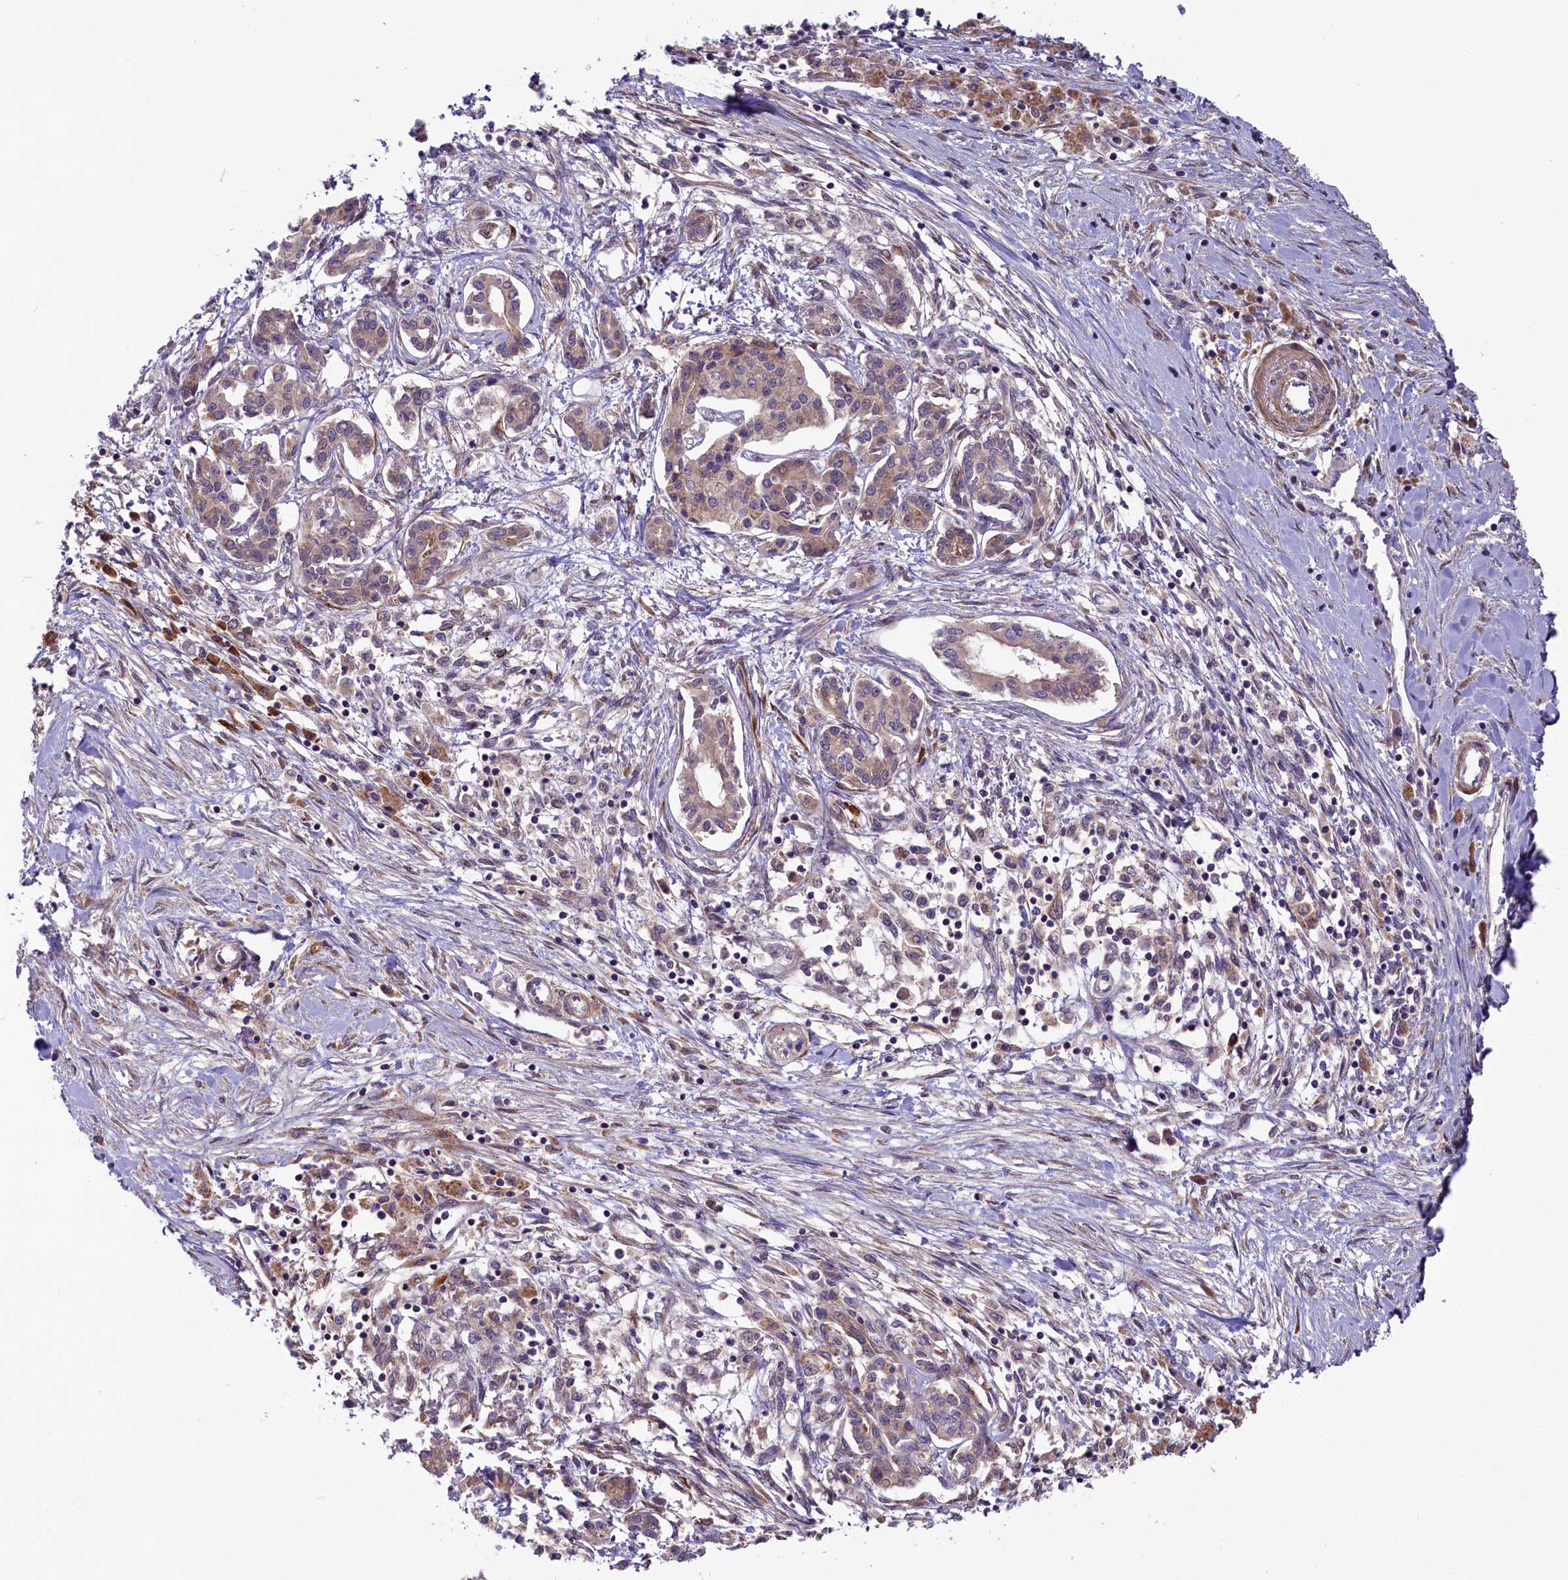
{"staining": {"intensity": "weak", "quantity": "25%-75%", "location": "cytoplasmic/membranous"}, "tissue": "pancreatic cancer", "cell_type": "Tumor cells", "image_type": "cancer", "snomed": [{"axis": "morphology", "description": "Adenocarcinoma, NOS"}, {"axis": "topography", "description": "Pancreas"}], "caption": "Immunohistochemical staining of pancreatic cancer (adenocarcinoma) exhibits weak cytoplasmic/membranous protein positivity in approximately 25%-75% of tumor cells.", "gene": "COG8", "patient": {"sex": "female", "age": 50}}